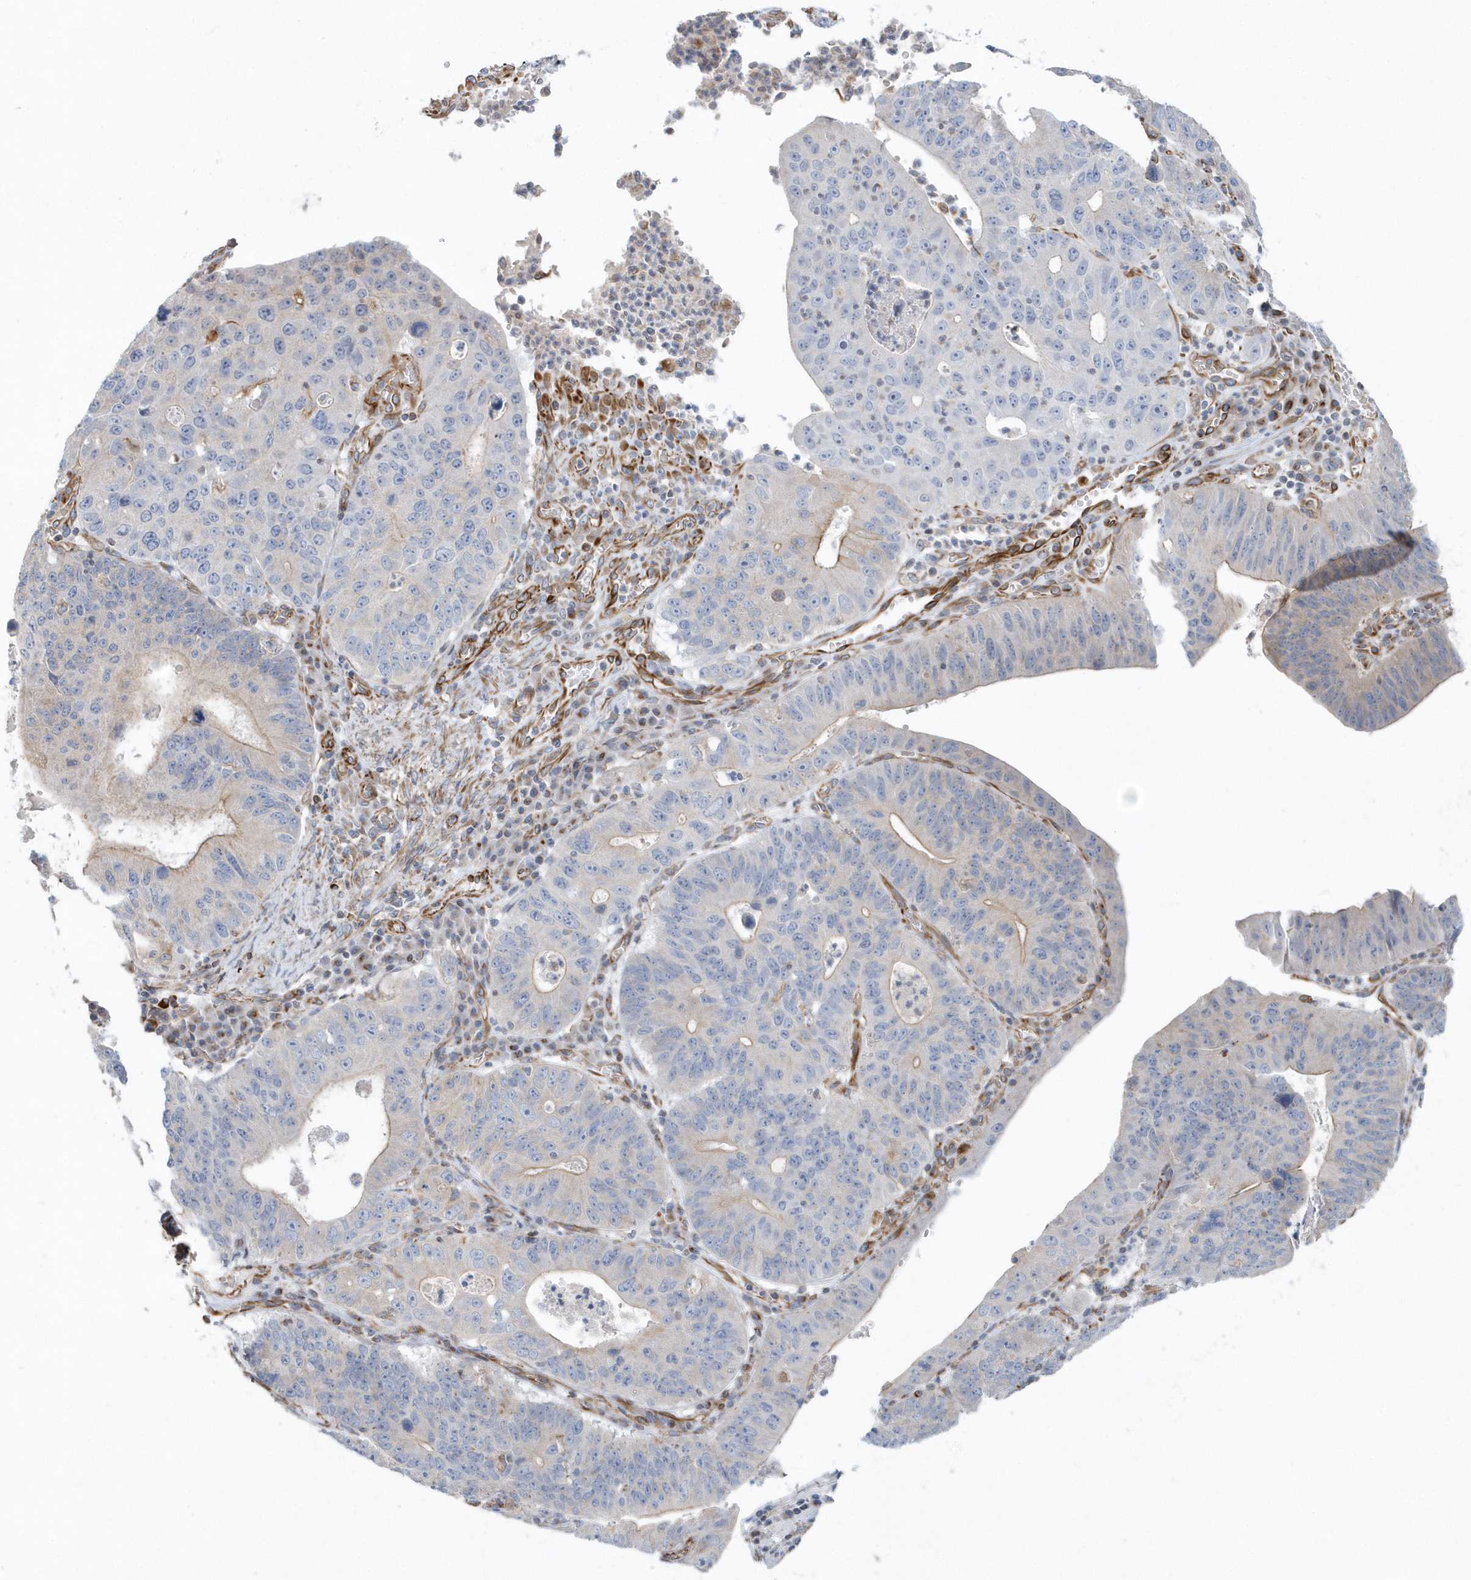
{"staining": {"intensity": "negative", "quantity": "none", "location": "none"}, "tissue": "stomach cancer", "cell_type": "Tumor cells", "image_type": "cancer", "snomed": [{"axis": "morphology", "description": "Adenocarcinoma, NOS"}, {"axis": "topography", "description": "Stomach"}], "caption": "A high-resolution image shows IHC staining of stomach adenocarcinoma, which demonstrates no significant positivity in tumor cells. (Brightfield microscopy of DAB (3,3'-diaminobenzidine) IHC at high magnification).", "gene": "RAB17", "patient": {"sex": "male", "age": 59}}